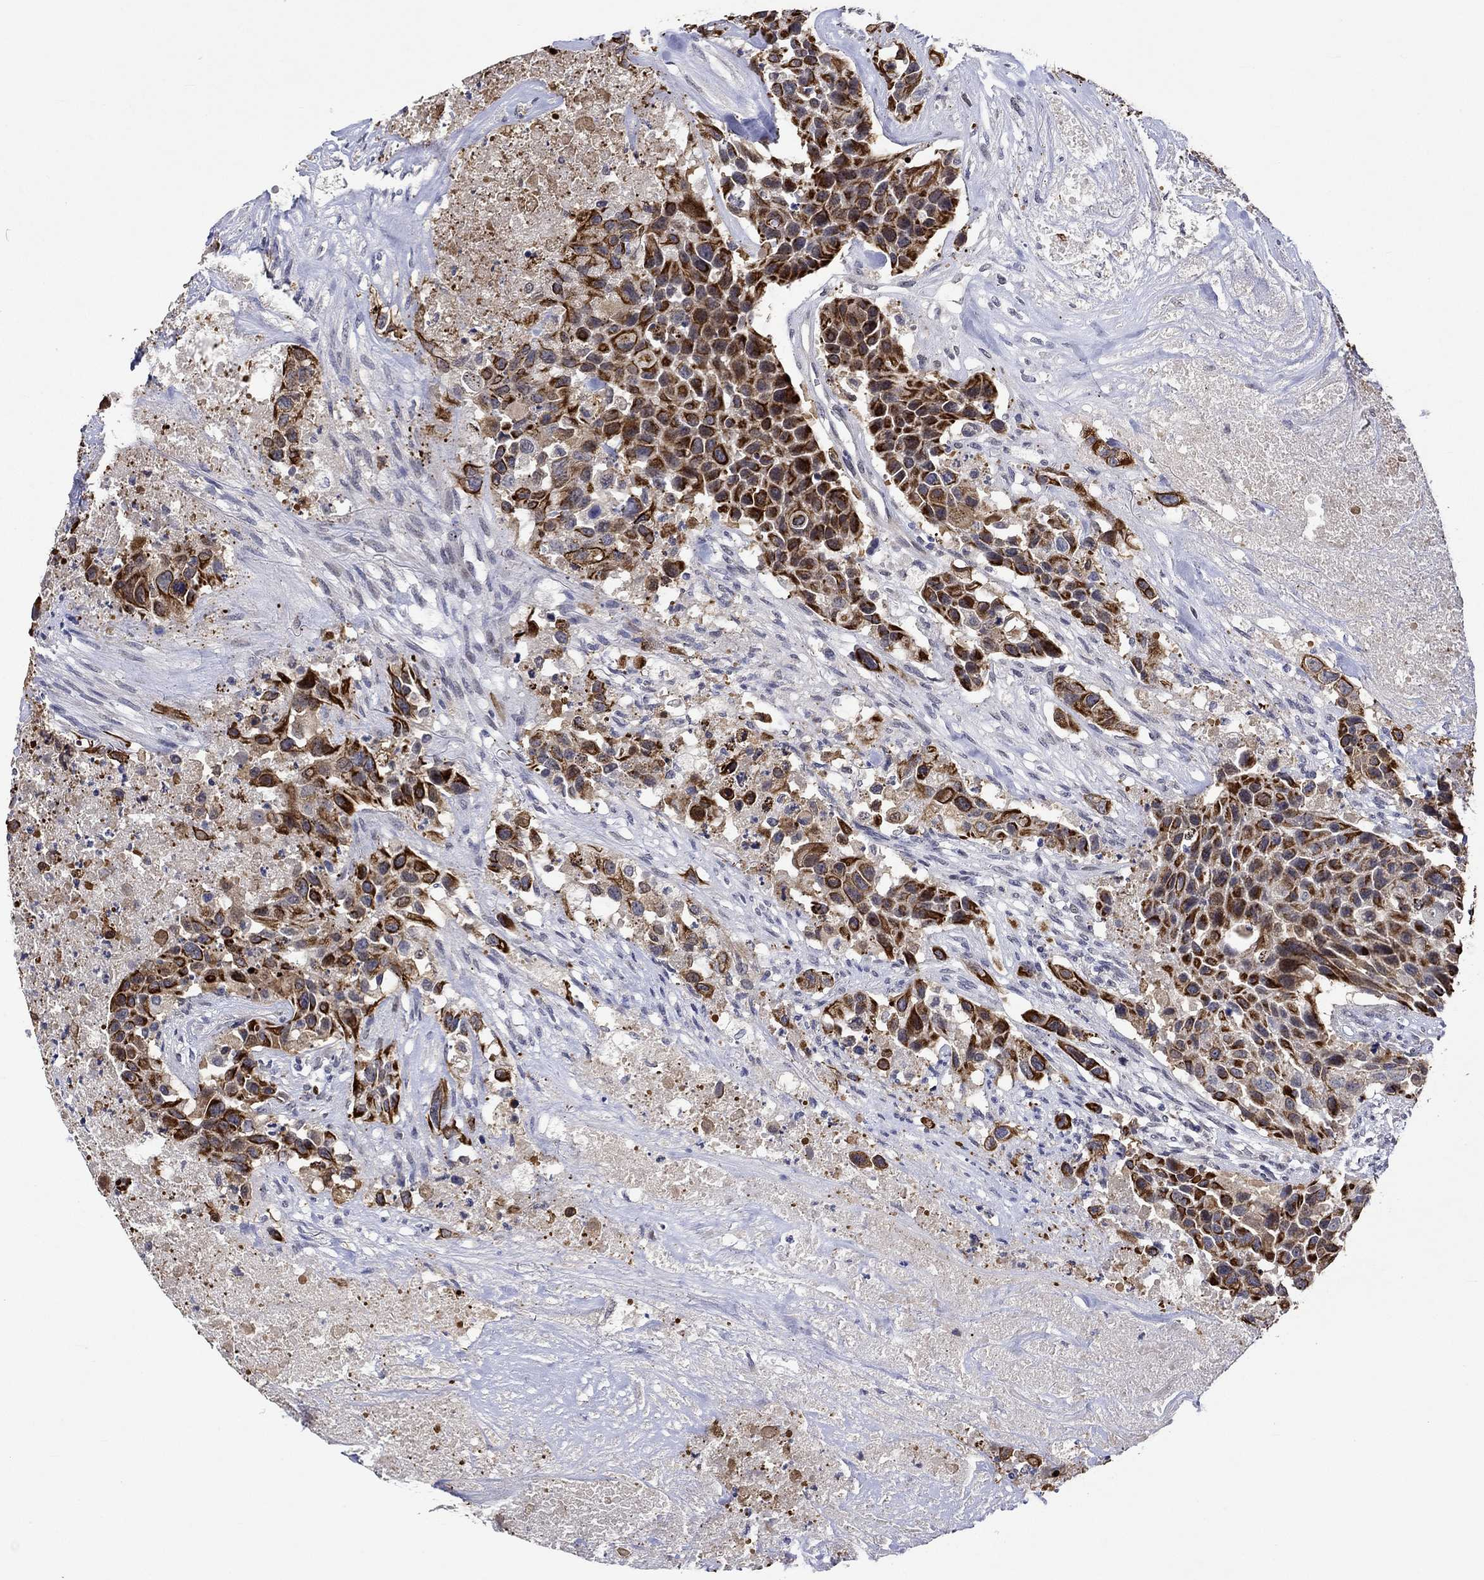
{"staining": {"intensity": "strong", "quantity": ">75%", "location": "cytoplasmic/membranous"}, "tissue": "urothelial cancer", "cell_type": "Tumor cells", "image_type": "cancer", "snomed": [{"axis": "morphology", "description": "Urothelial carcinoma, High grade"}, {"axis": "topography", "description": "Urinary bladder"}], "caption": "The image displays a brown stain indicating the presence of a protein in the cytoplasmic/membranous of tumor cells in high-grade urothelial carcinoma.", "gene": "DDX3Y", "patient": {"sex": "female", "age": 73}}